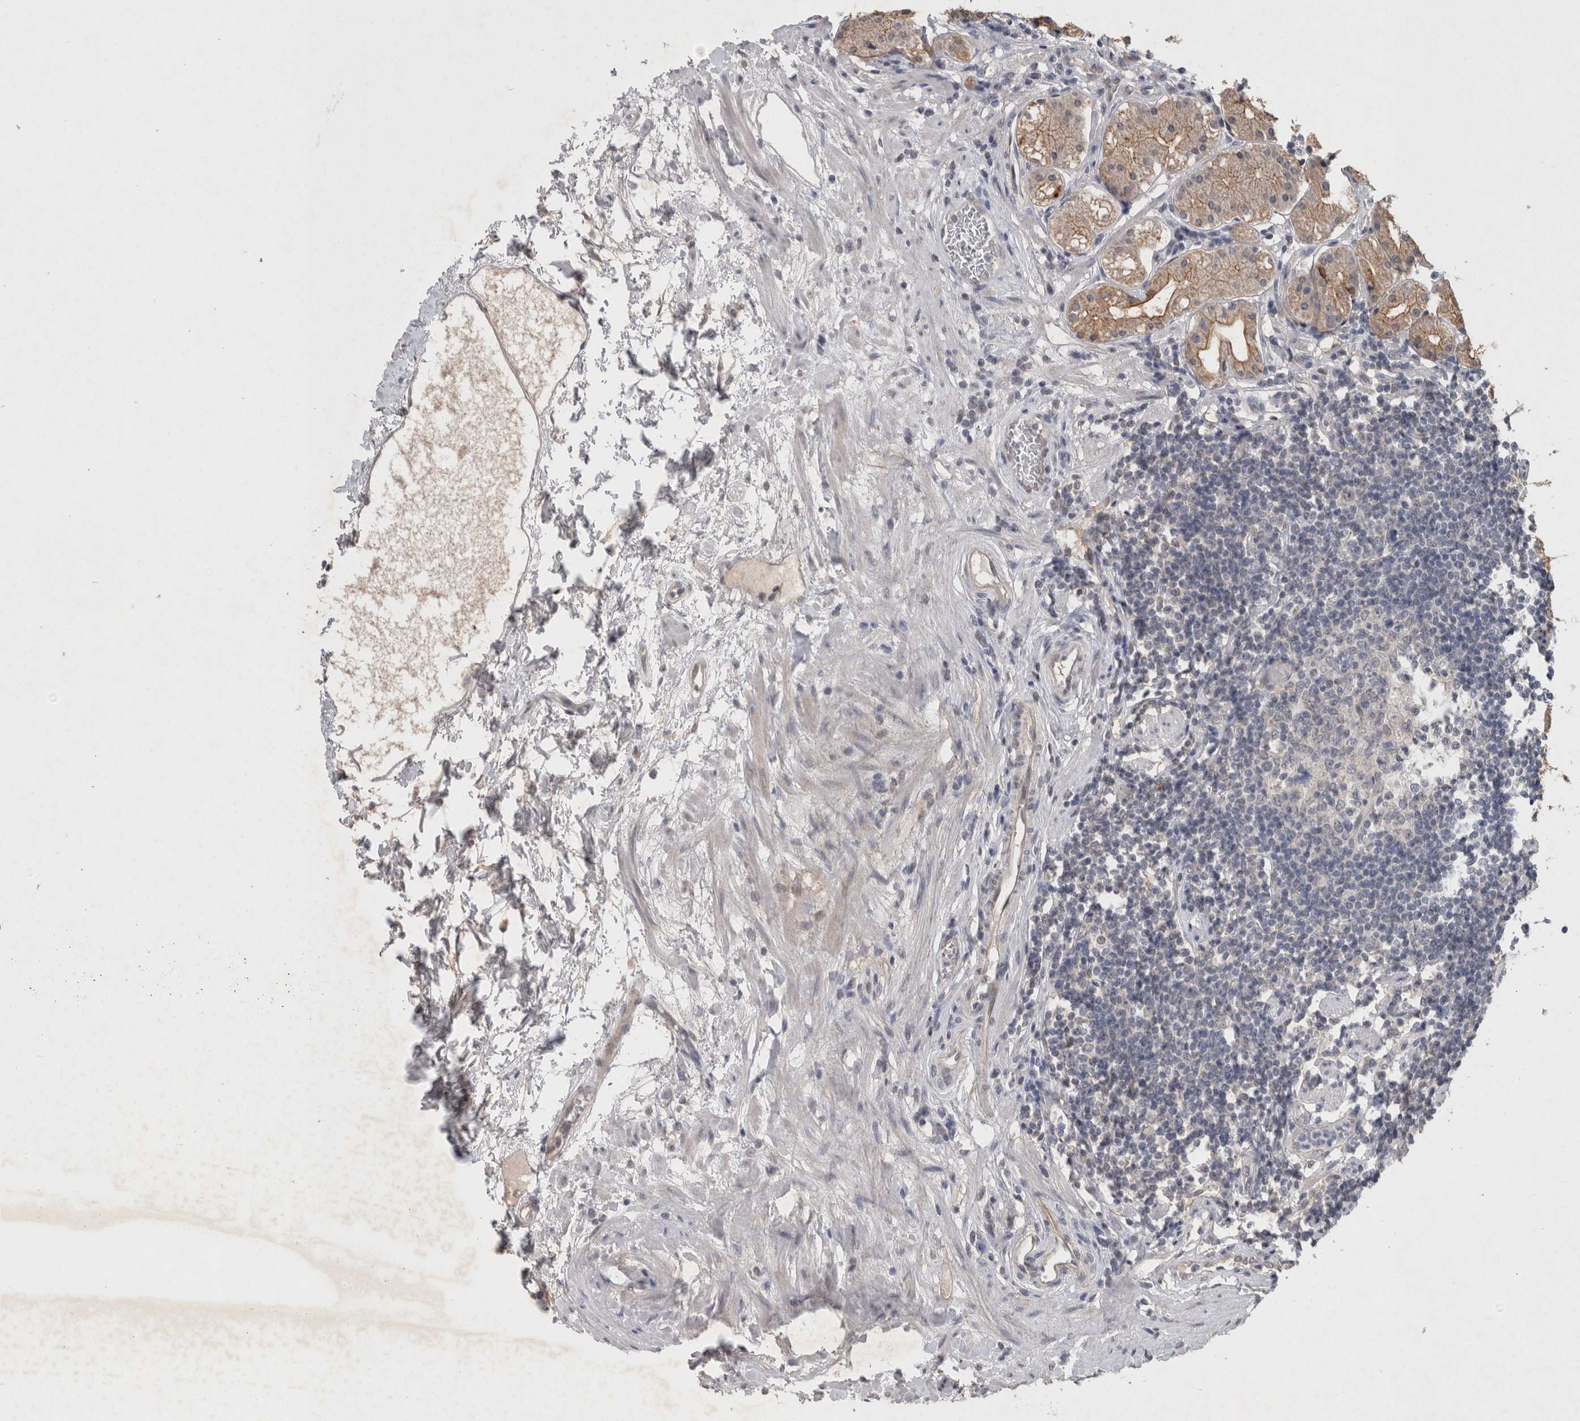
{"staining": {"intensity": "moderate", "quantity": "25%-75%", "location": "cytoplasmic/membranous"}, "tissue": "stomach", "cell_type": "Glandular cells", "image_type": "normal", "snomed": [{"axis": "morphology", "description": "Normal tissue, NOS"}, {"axis": "topography", "description": "Stomach"}, {"axis": "topography", "description": "Stomach, lower"}], "caption": "Stomach stained with DAB (3,3'-diaminobenzidine) IHC exhibits medium levels of moderate cytoplasmic/membranous positivity in approximately 25%-75% of glandular cells.", "gene": "RHPN1", "patient": {"sex": "female", "age": 56}}